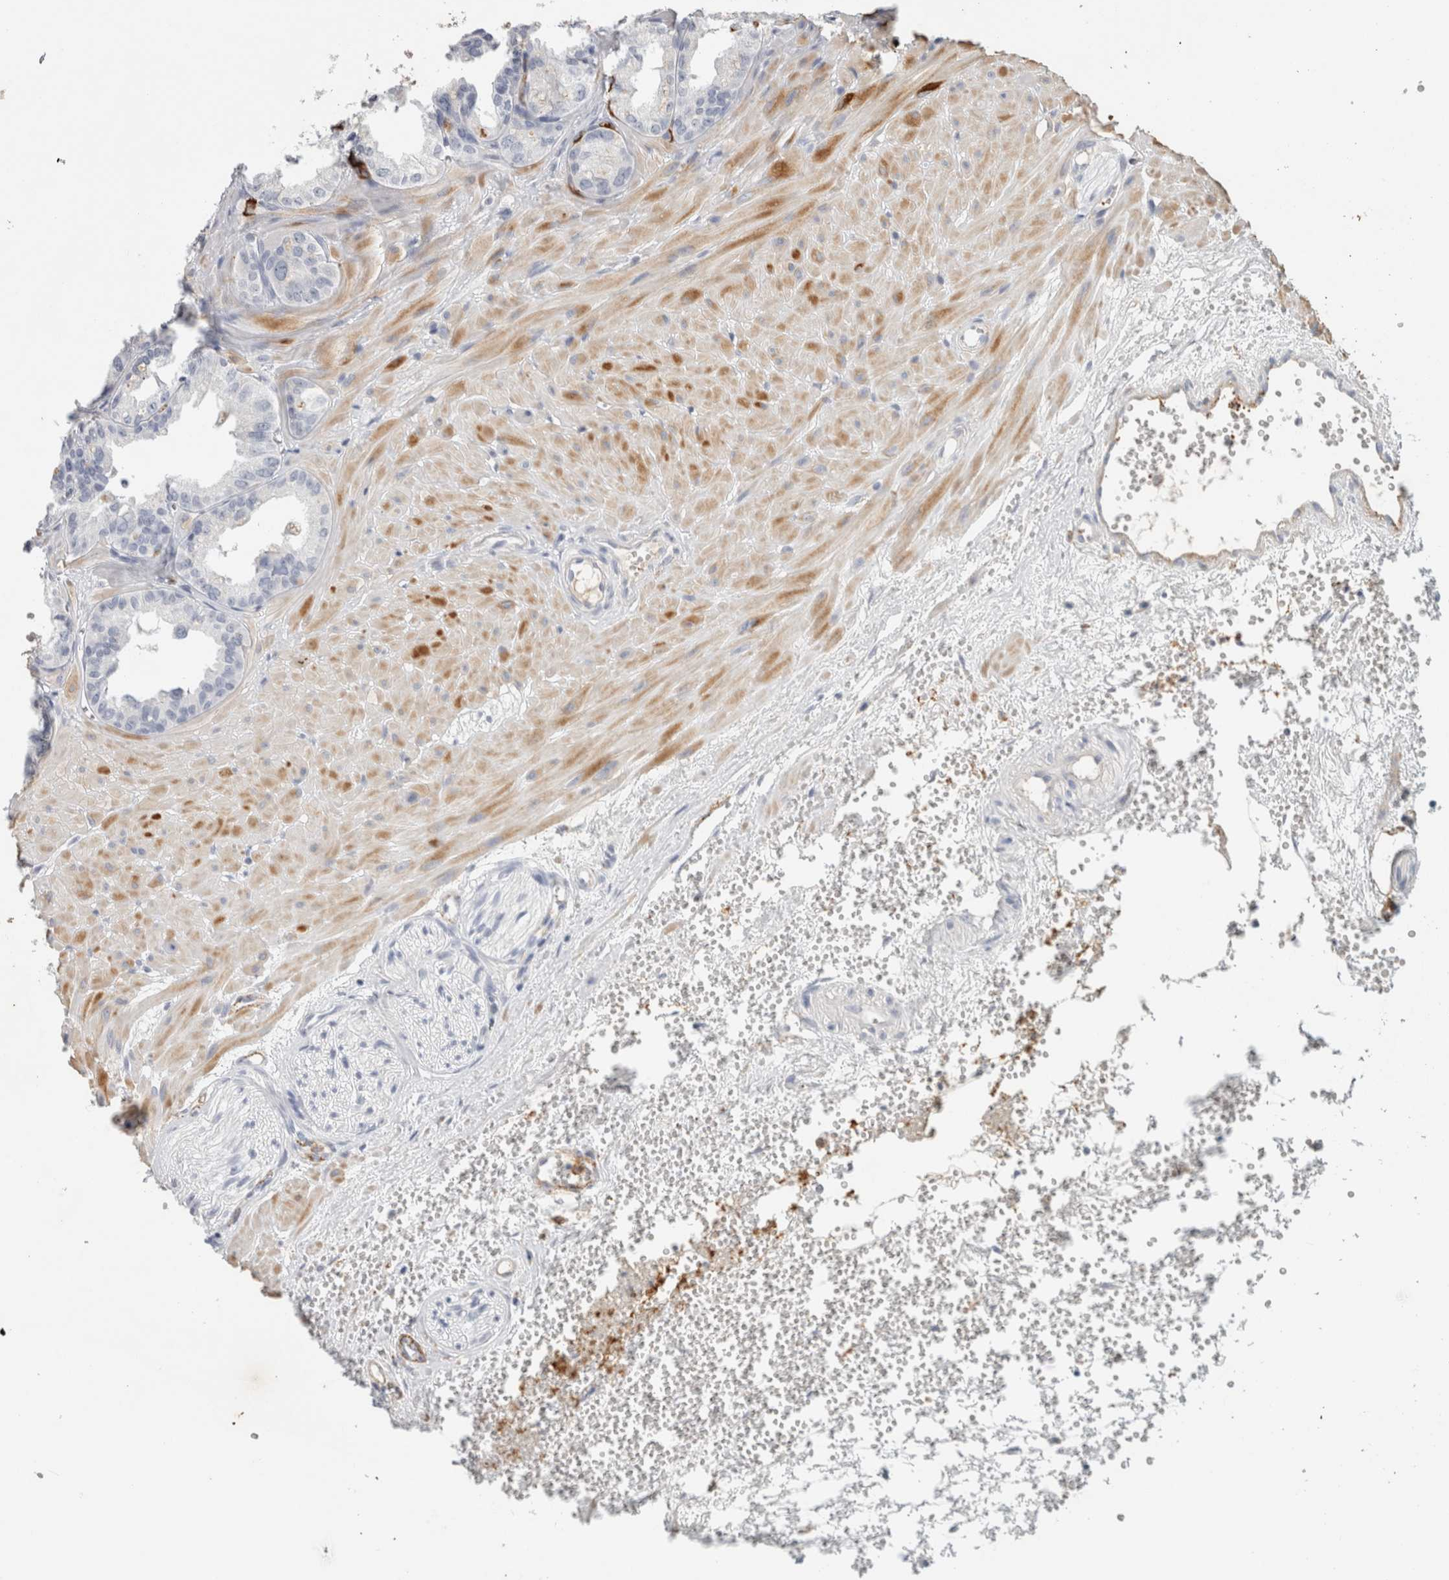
{"staining": {"intensity": "negative", "quantity": "none", "location": "none"}, "tissue": "seminal vesicle", "cell_type": "Glandular cells", "image_type": "normal", "snomed": [{"axis": "morphology", "description": "Normal tissue, NOS"}, {"axis": "topography", "description": "Prostate"}, {"axis": "topography", "description": "Seminal veicle"}], "caption": "This is an IHC image of unremarkable human seminal vesicle. There is no expression in glandular cells.", "gene": "CD36", "patient": {"sex": "male", "age": 51}}